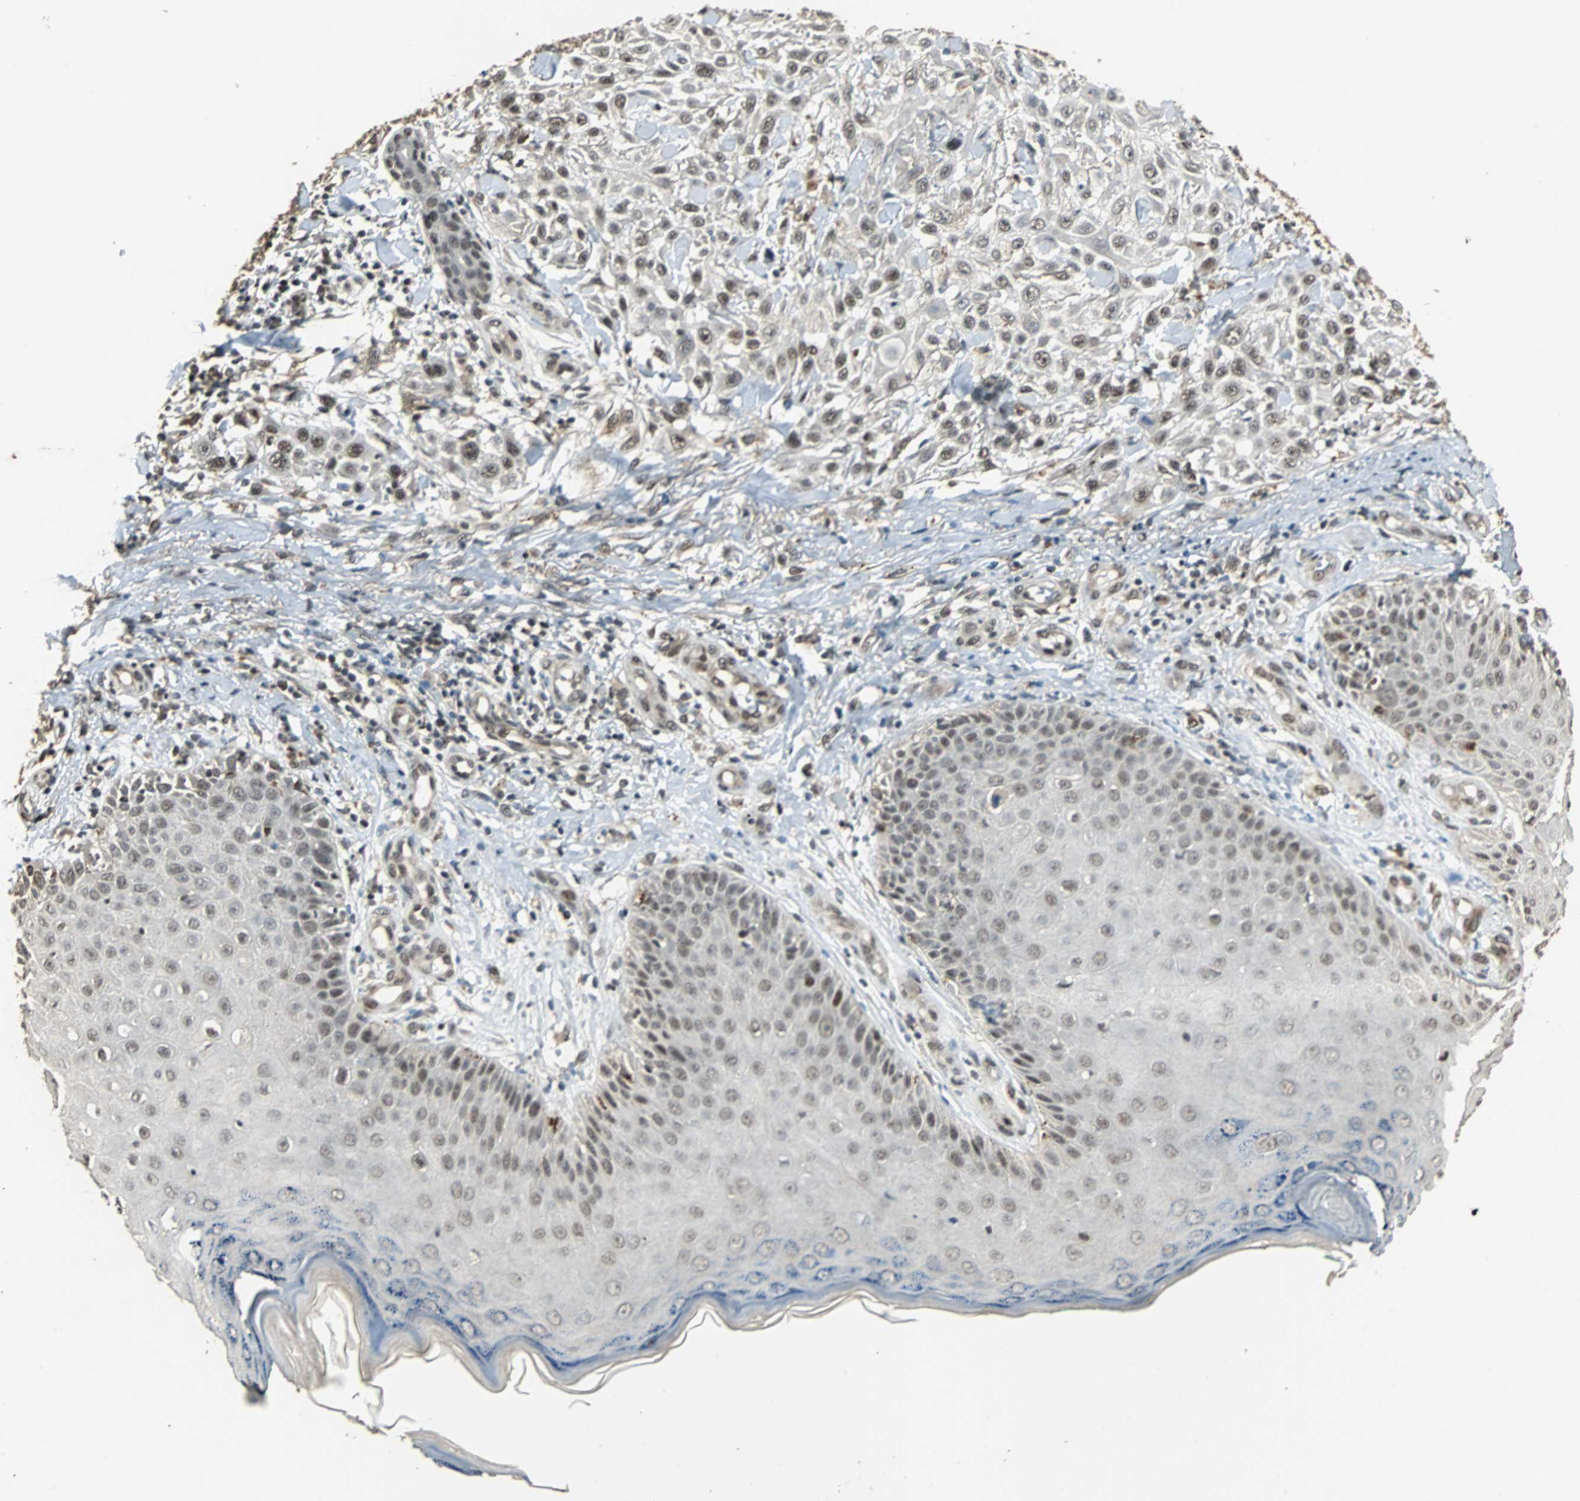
{"staining": {"intensity": "moderate", "quantity": ">75%", "location": "nuclear"}, "tissue": "skin cancer", "cell_type": "Tumor cells", "image_type": "cancer", "snomed": [{"axis": "morphology", "description": "Squamous cell carcinoma, NOS"}, {"axis": "topography", "description": "Skin"}], "caption": "Tumor cells exhibit medium levels of moderate nuclear expression in about >75% of cells in human skin cancer.", "gene": "MED4", "patient": {"sex": "female", "age": 42}}